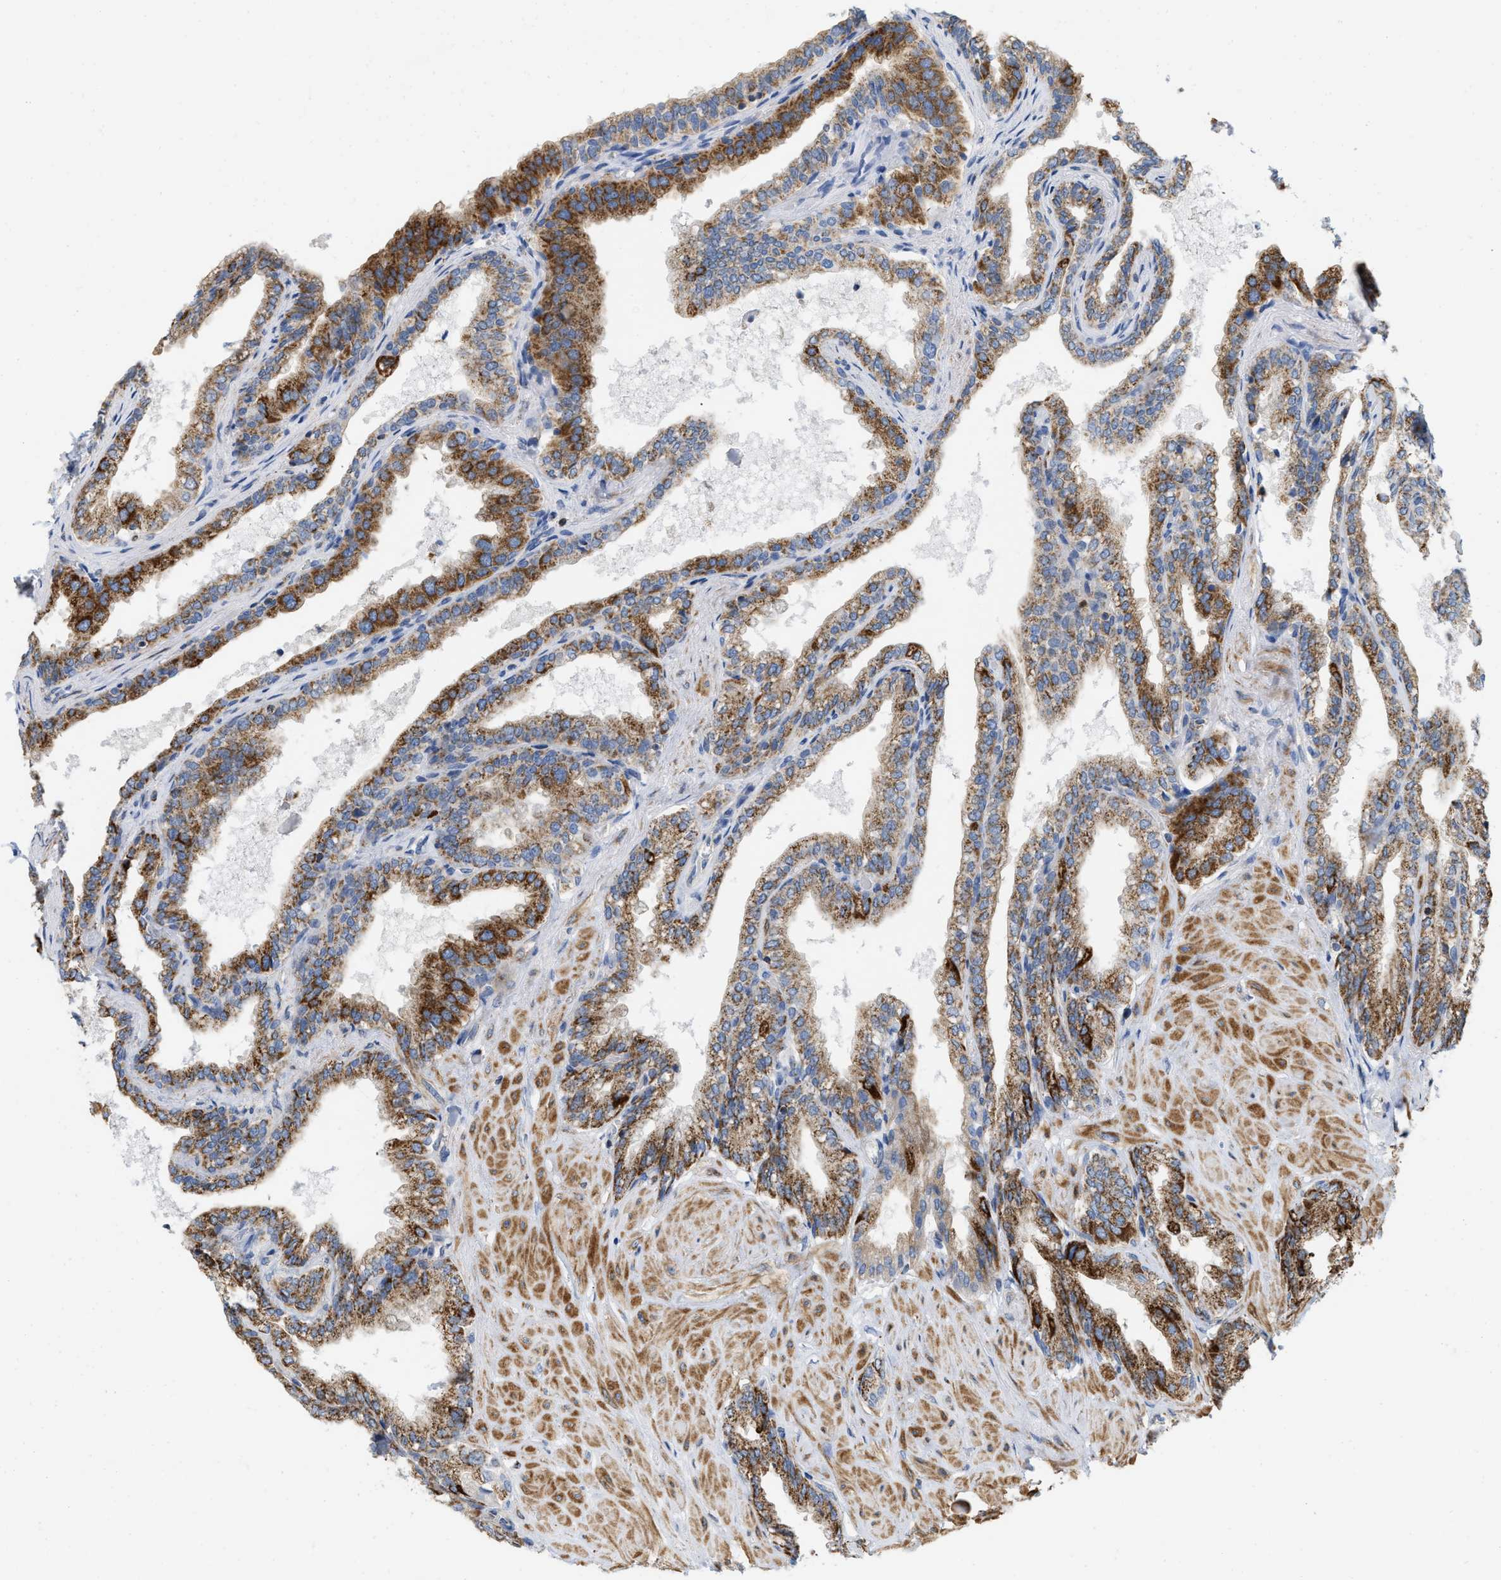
{"staining": {"intensity": "strong", "quantity": "25%-75%", "location": "cytoplasmic/membranous"}, "tissue": "seminal vesicle", "cell_type": "Glandular cells", "image_type": "normal", "snomed": [{"axis": "morphology", "description": "Normal tissue, NOS"}, {"axis": "topography", "description": "Seminal veicle"}], "caption": "Protein expression analysis of benign human seminal vesicle reveals strong cytoplasmic/membranous positivity in about 25%-75% of glandular cells.", "gene": "GRB10", "patient": {"sex": "male", "age": 46}}